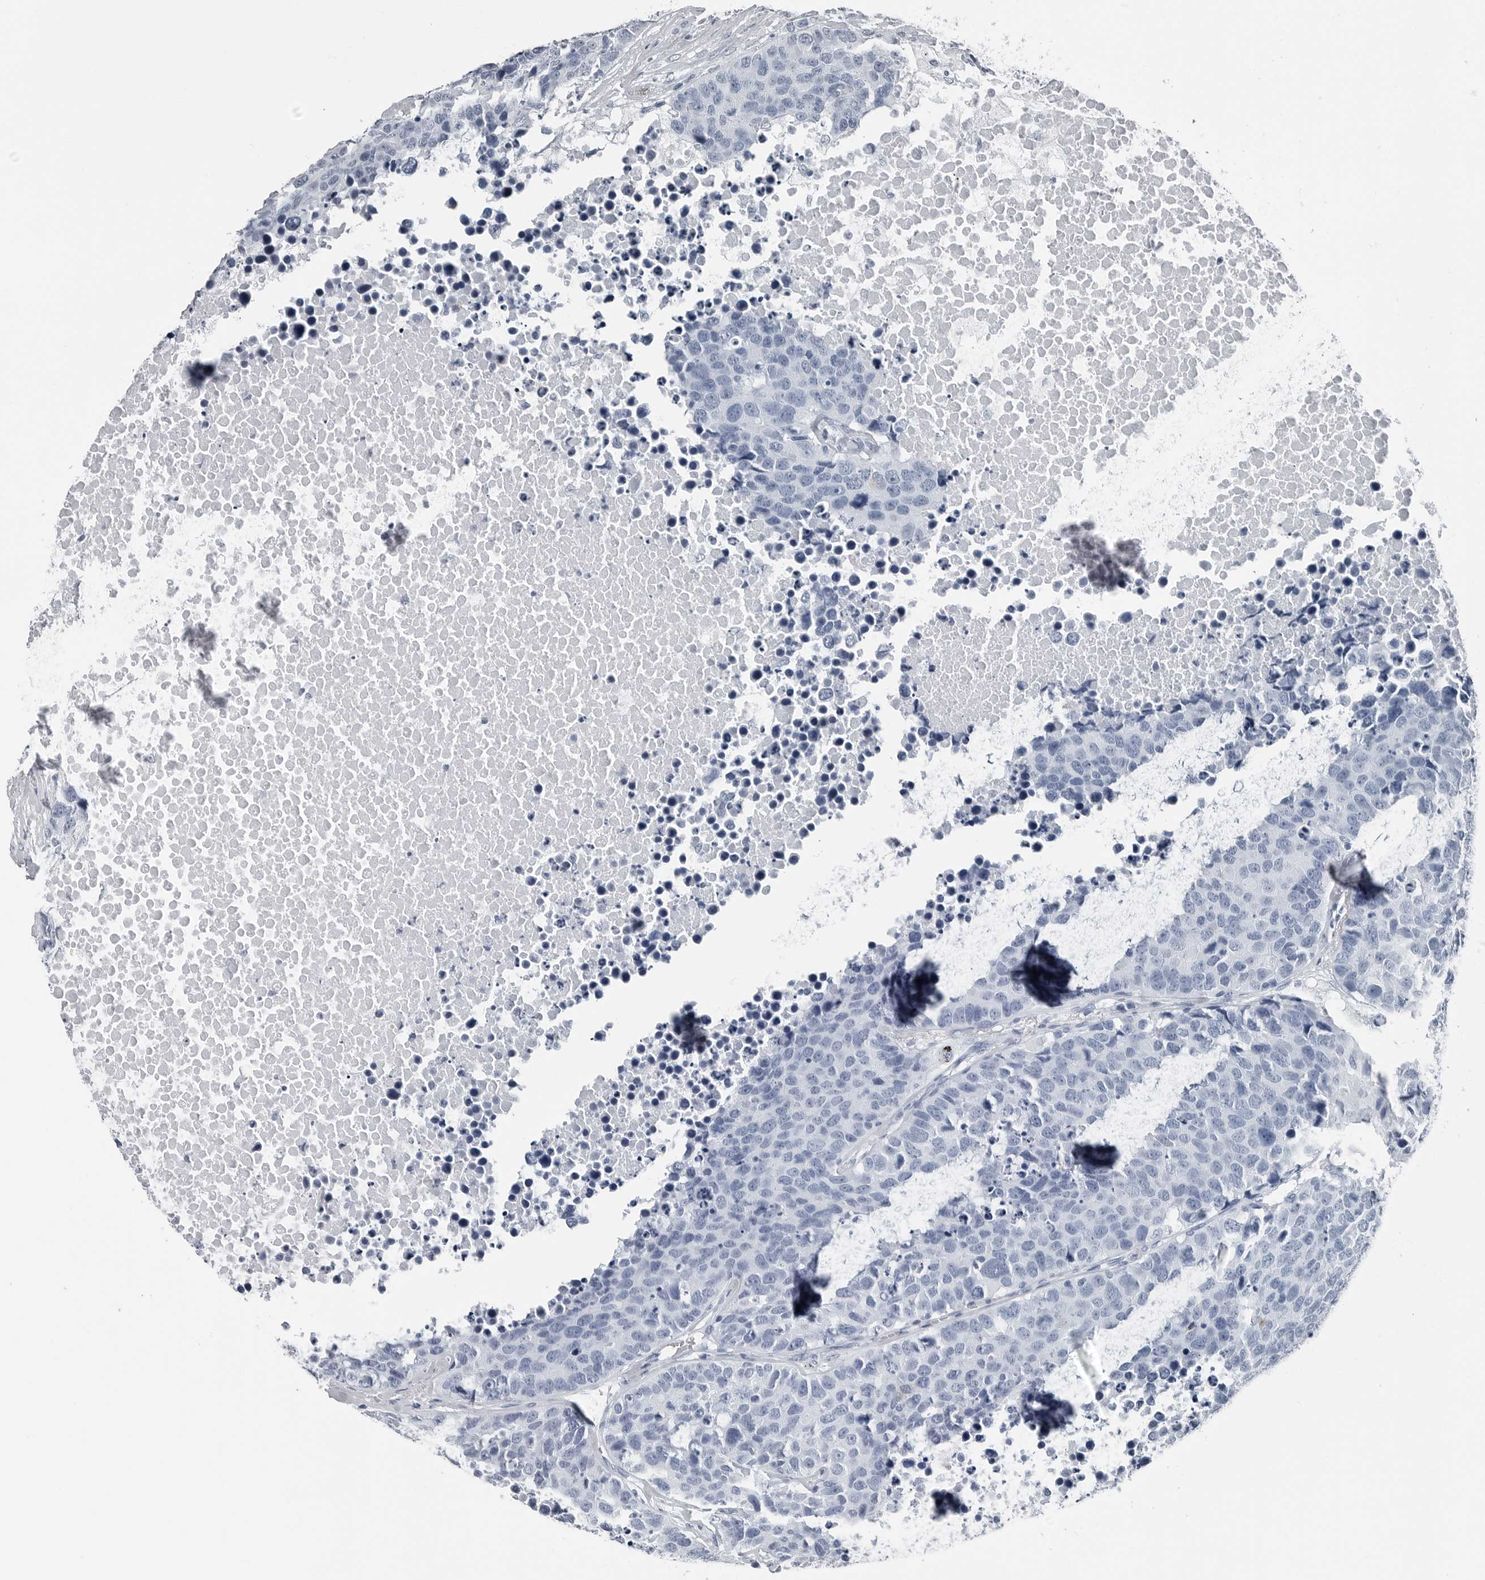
{"staining": {"intensity": "negative", "quantity": "none", "location": "none"}, "tissue": "carcinoid", "cell_type": "Tumor cells", "image_type": "cancer", "snomed": [{"axis": "morphology", "description": "Carcinoid, malignant, NOS"}, {"axis": "topography", "description": "Lung"}], "caption": "IHC image of malignant carcinoid stained for a protein (brown), which exhibits no staining in tumor cells.", "gene": "SPINK1", "patient": {"sex": "male", "age": 60}}